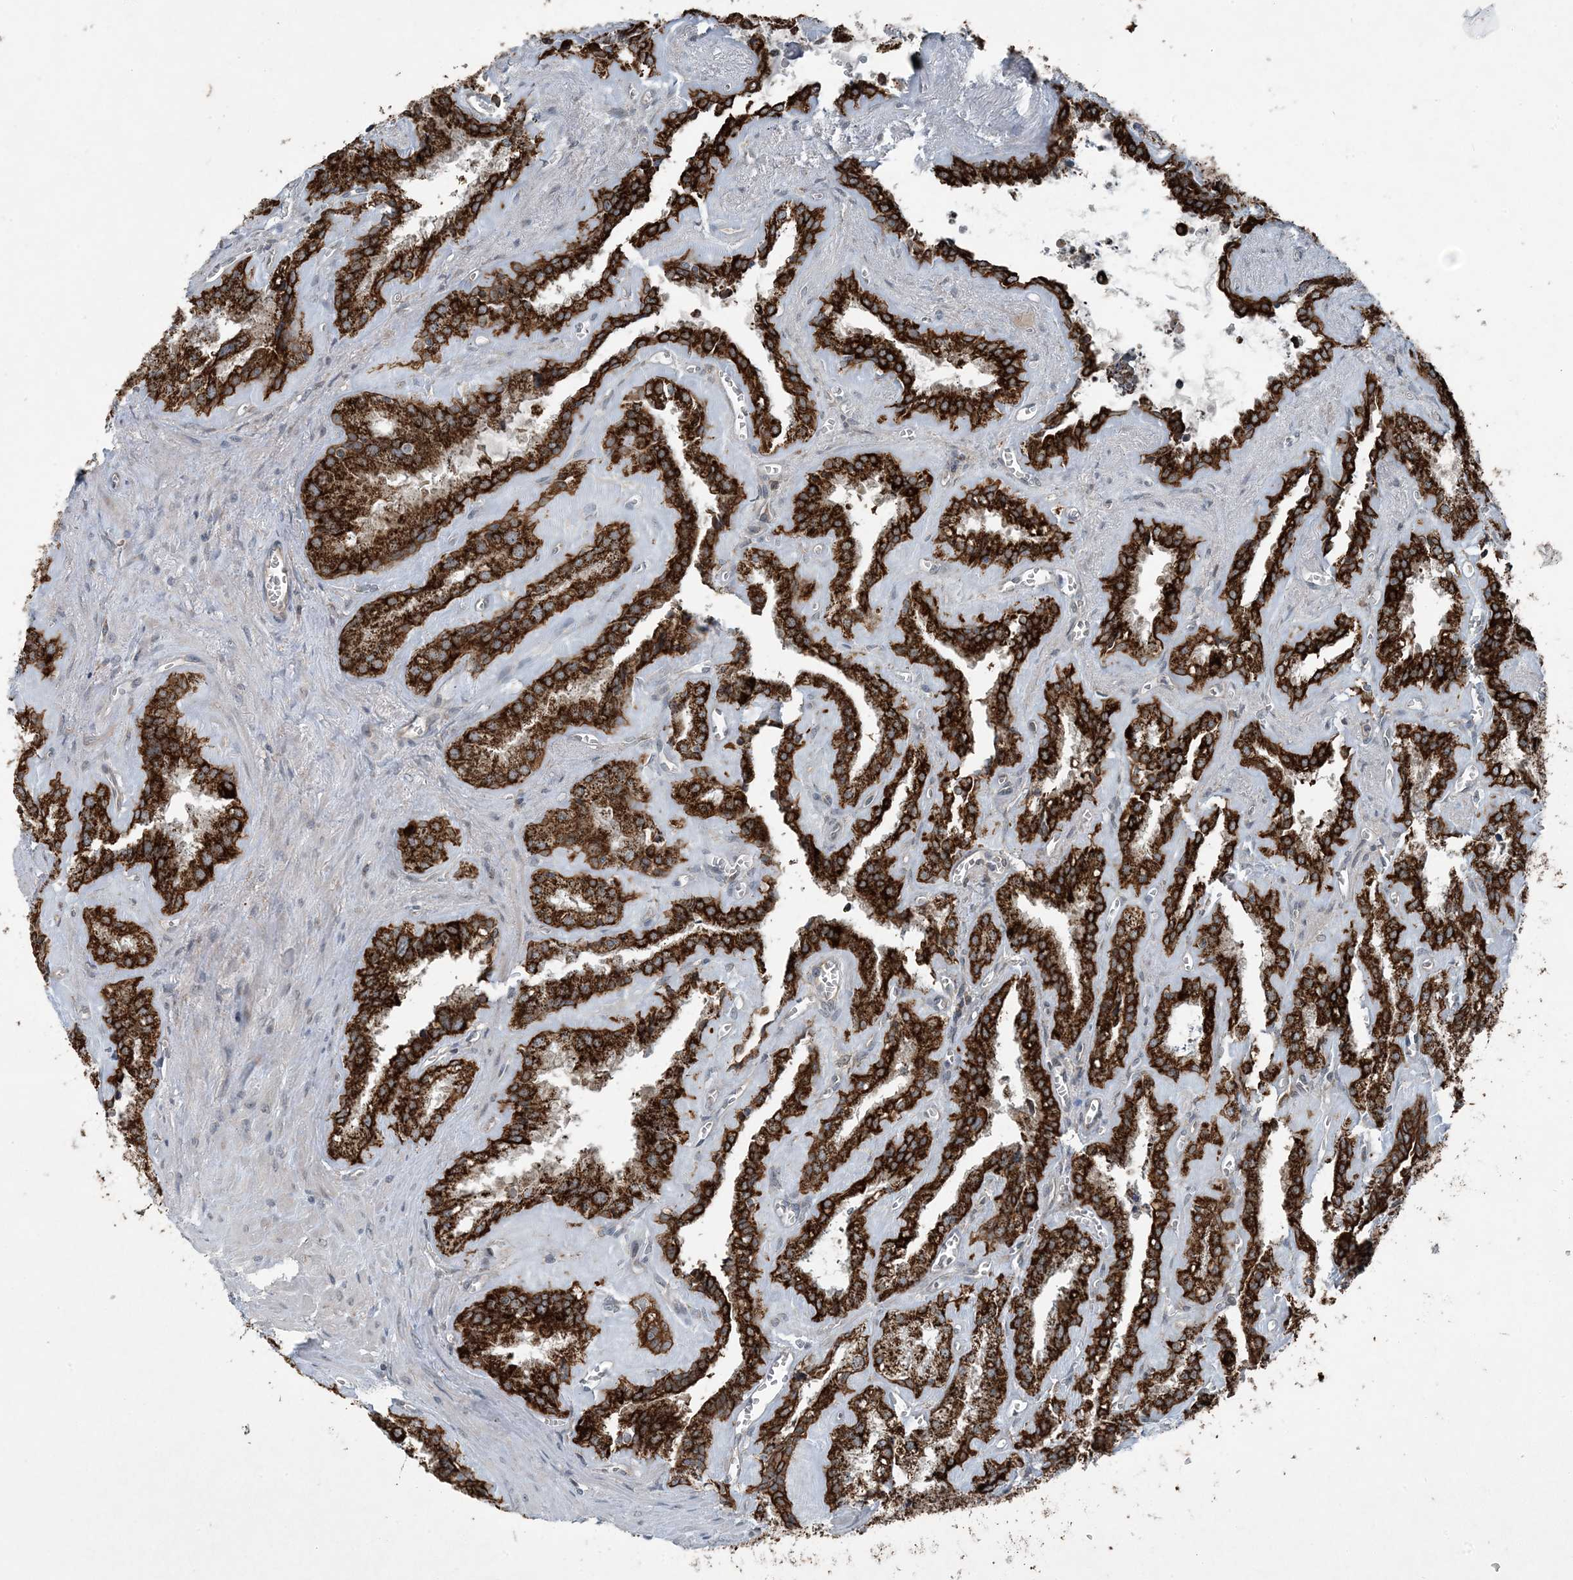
{"staining": {"intensity": "strong", "quantity": ">75%", "location": "cytoplasmic/membranous"}, "tissue": "seminal vesicle", "cell_type": "Glandular cells", "image_type": "normal", "snomed": [{"axis": "morphology", "description": "Normal tissue, NOS"}, {"axis": "topography", "description": "Prostate"}, {"axis": "topography", "description": "Seminal veicle"}], "caption": "Protein positivity by immunohistochemistry (IHC) shows strong cytoplasmic/membranous positivity in about >75% of glandular cells in unremarkable seminal vesicle.", "gene": "PC", "patient": {"sex": "male", "age": 59}}